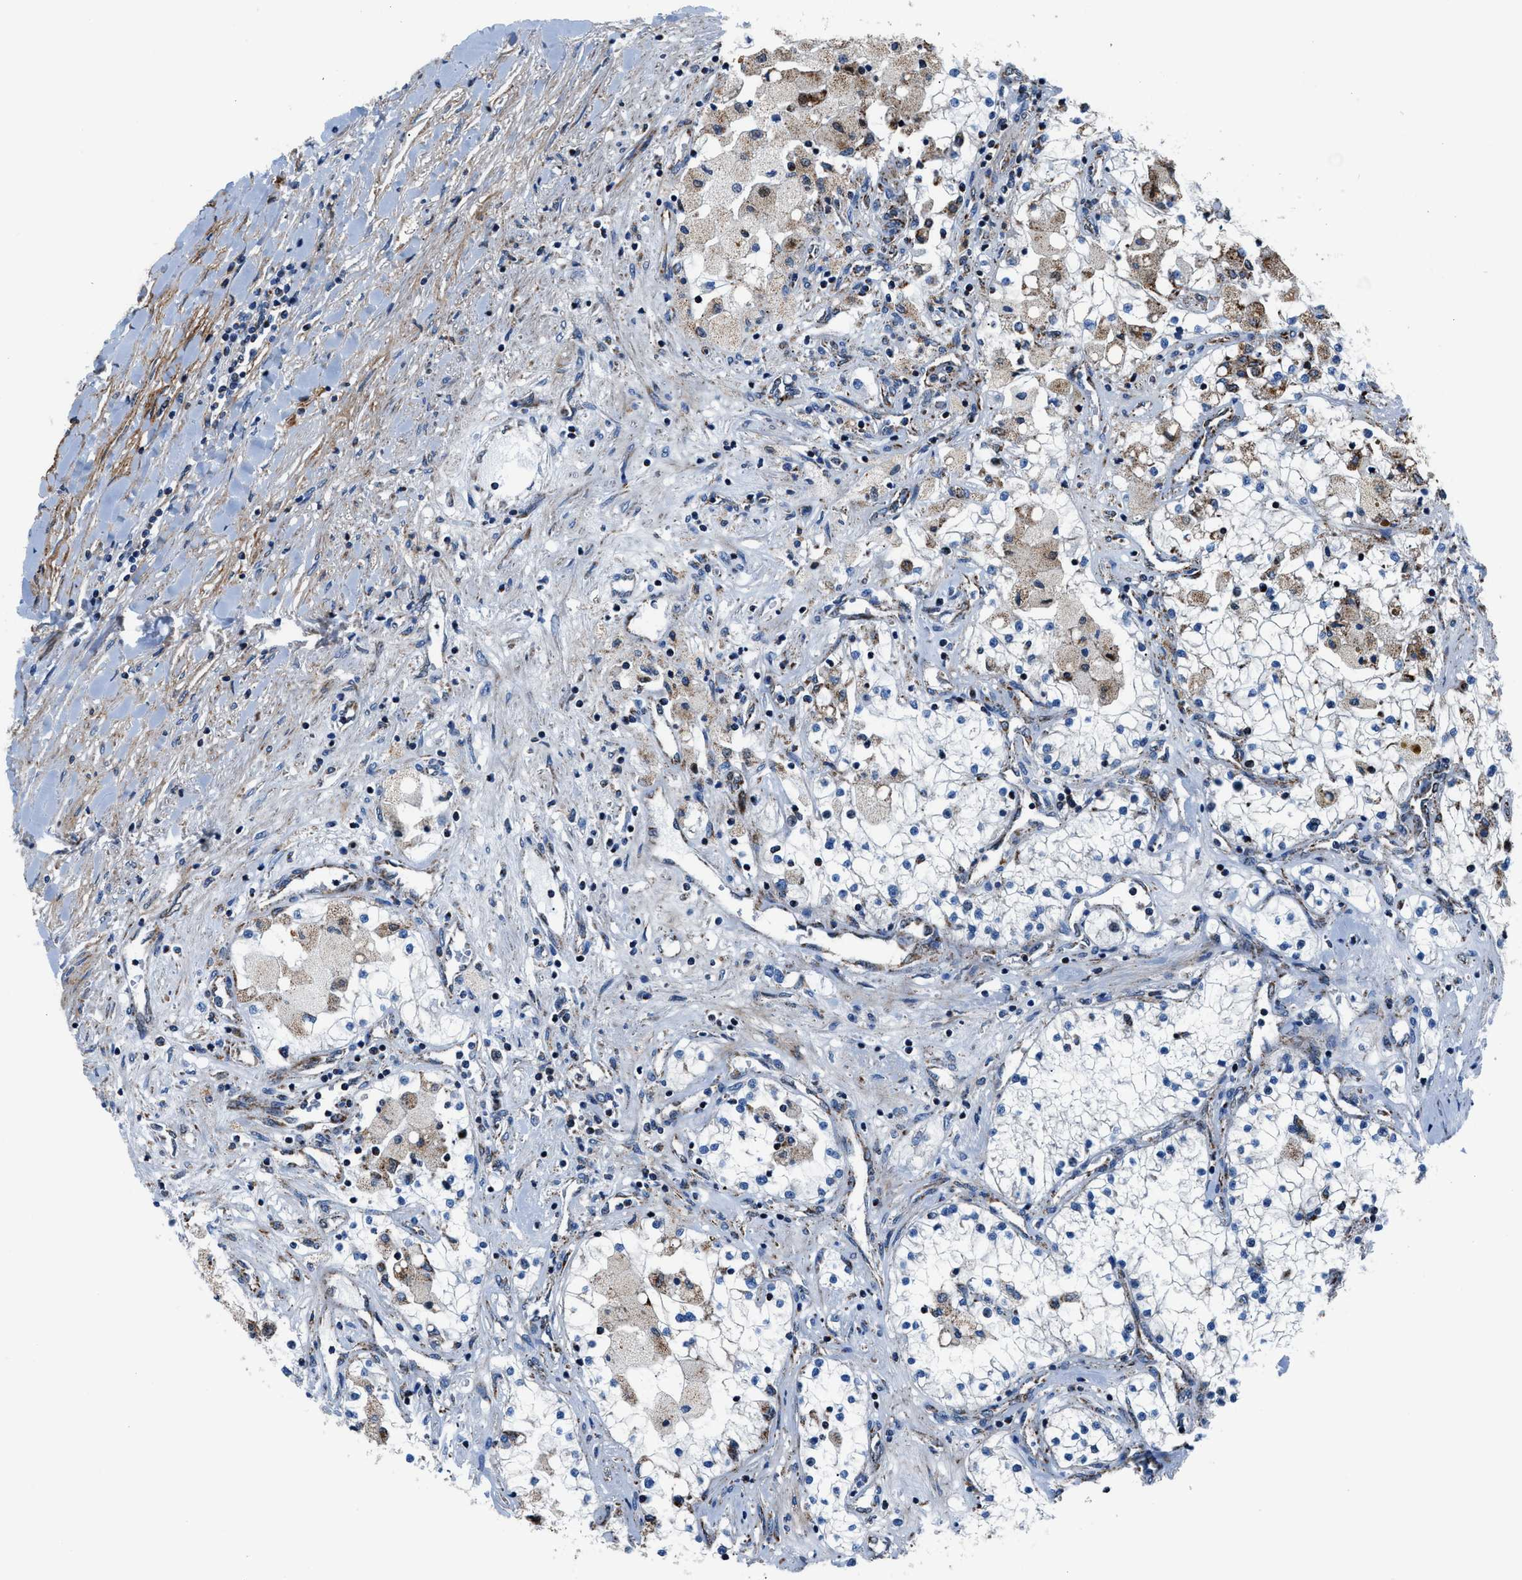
{"staining": {"intensity": "negative", "quantity": "none", "location": "none"}, "tissue": "renal cancer", "cell_type": "Tumor cells", "image_type": "cancer", "snomed": [{"axis": "morphology", "description": "Adenocarcinoma, NOS"}, {"axis": "topography", "description": "Kidney"}], "caption": "IHC photomicrograph of renal cancer (adenocarcinoma) stained for a protein (brown), which demonstrates no positivity in tumor cells. (DAB (3,3'-diaminobenzidine) immunohistochemistry with hematoxylin counter stain).", "gene": "LMO2", "patient": {"sex": "male", "age": 68}}